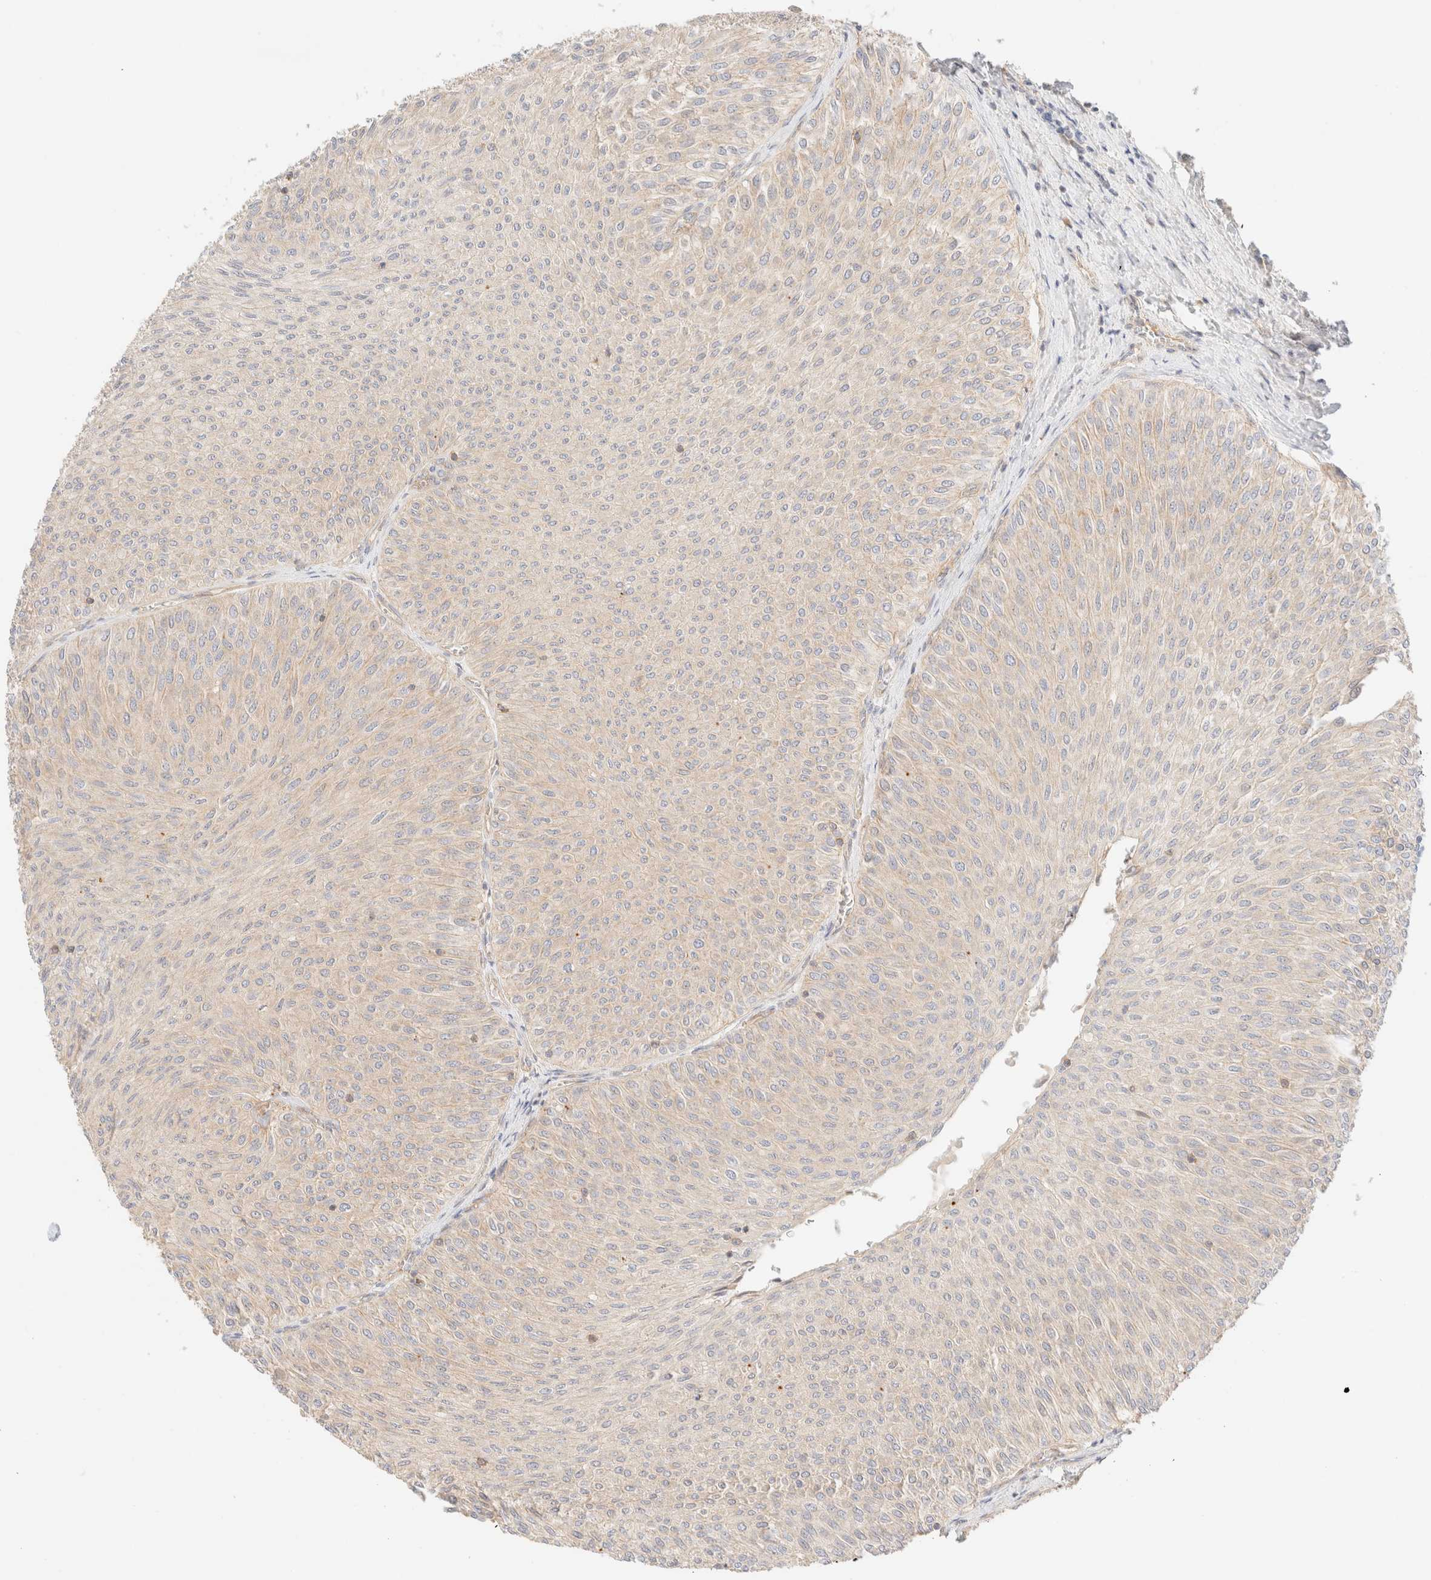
{"staining": {"intensity": "weak", "quantity": "<25%", "location": "cytoplasmic/membranous"}, "tissue": "urothelial cancer", "cell_type": "Tumor cells", "image_type": "cancer", "snomed": [{"axis": "morphology", "description": "Urothelial carcinoma, Low grade"}, {"axis": "topography", "description": "Urinary bladder"}], "caption": "This is a photomicrograph of immunohistochemistry staining of urothelial cancer, which shows no staining in tumor cells.", "gene": "MYO10", "patient": {"sex": "male", "age": 78}}